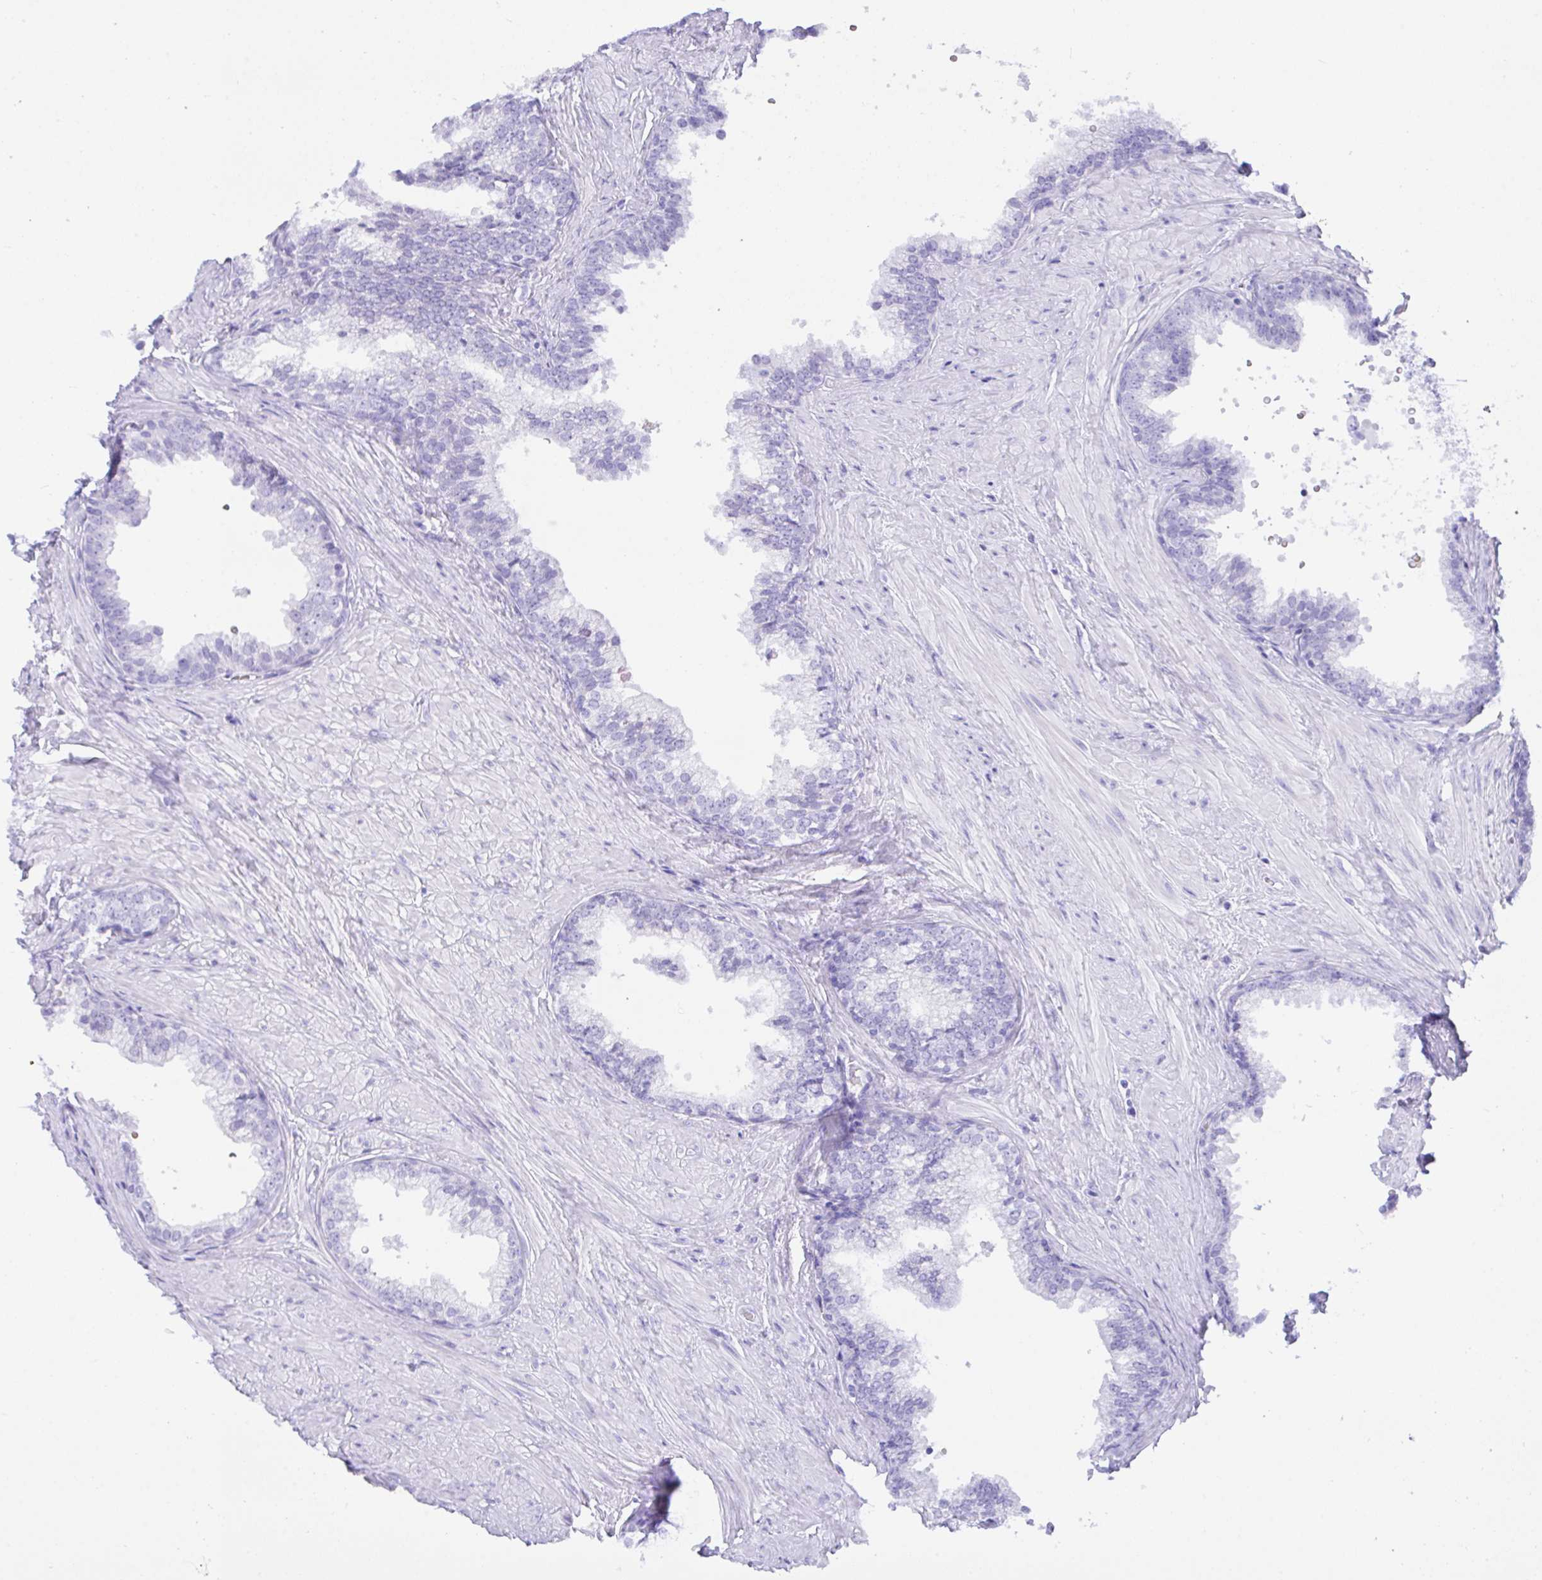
{"staining": {"intensity": "negative", "quantity": "none", "location": "none"}, "tissue": "prostate", "cell_type": "Glandular cells", "image_type": "normal", "snomed": [{"axis": "morphology", "description": "Normal tissue, NOS"}, {"axis": "topography", "description": "Prostate"}, {"axis": "topography", "description": "Peripheral nerve tissue"}], "caption": "Protein analysis of benign prostate demonstrates no significant expression in glandular cells.", "gene": "SEL1L2", "patient": {"sex": "male", "age": 55}}